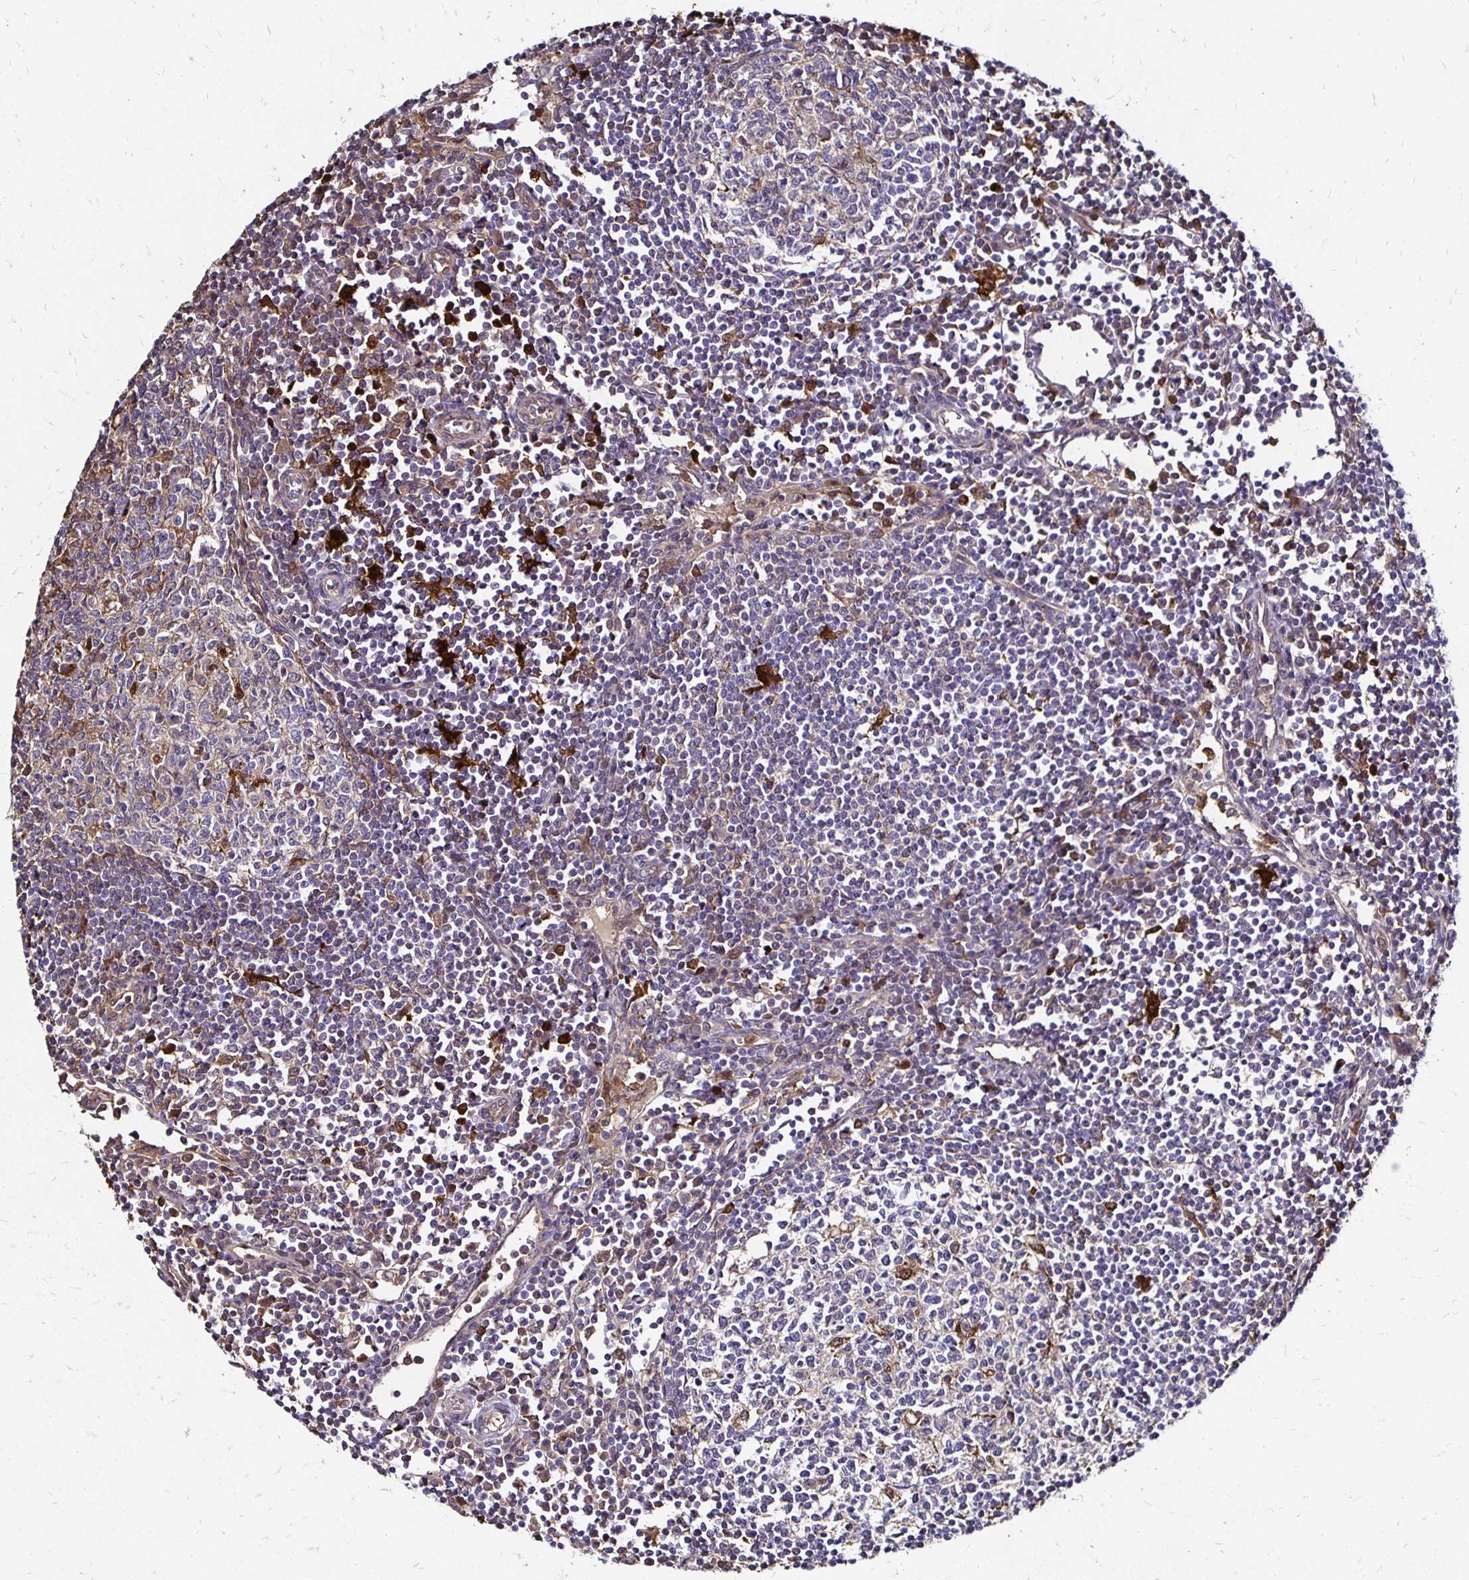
{"staining": {"intensity": "moderate", "quantity": "<25%", "location": "cytoplasmic/membranous"}, "tissue": "lymph node", "cell_type": "Germinal center cells", "image_type": "normal", "snomed": [{"axis": "morphology", "description": "Normal tissue, NOS"}, {"axis": "topography", "description": "Lymph node"}], "caption": "Immunohistochemistry (IHC) photomicrograph of unremarkable lymph node: lymph node stained using immunohistochemistry reveals low levels of moderate protein expression localized specifically in the cytoplasmic/membranous of germinal center cells, appearing as a cytoplasmic/membranous brown color.", "gene": "TXN", "patient": {"sex": "male", "age": 67}}